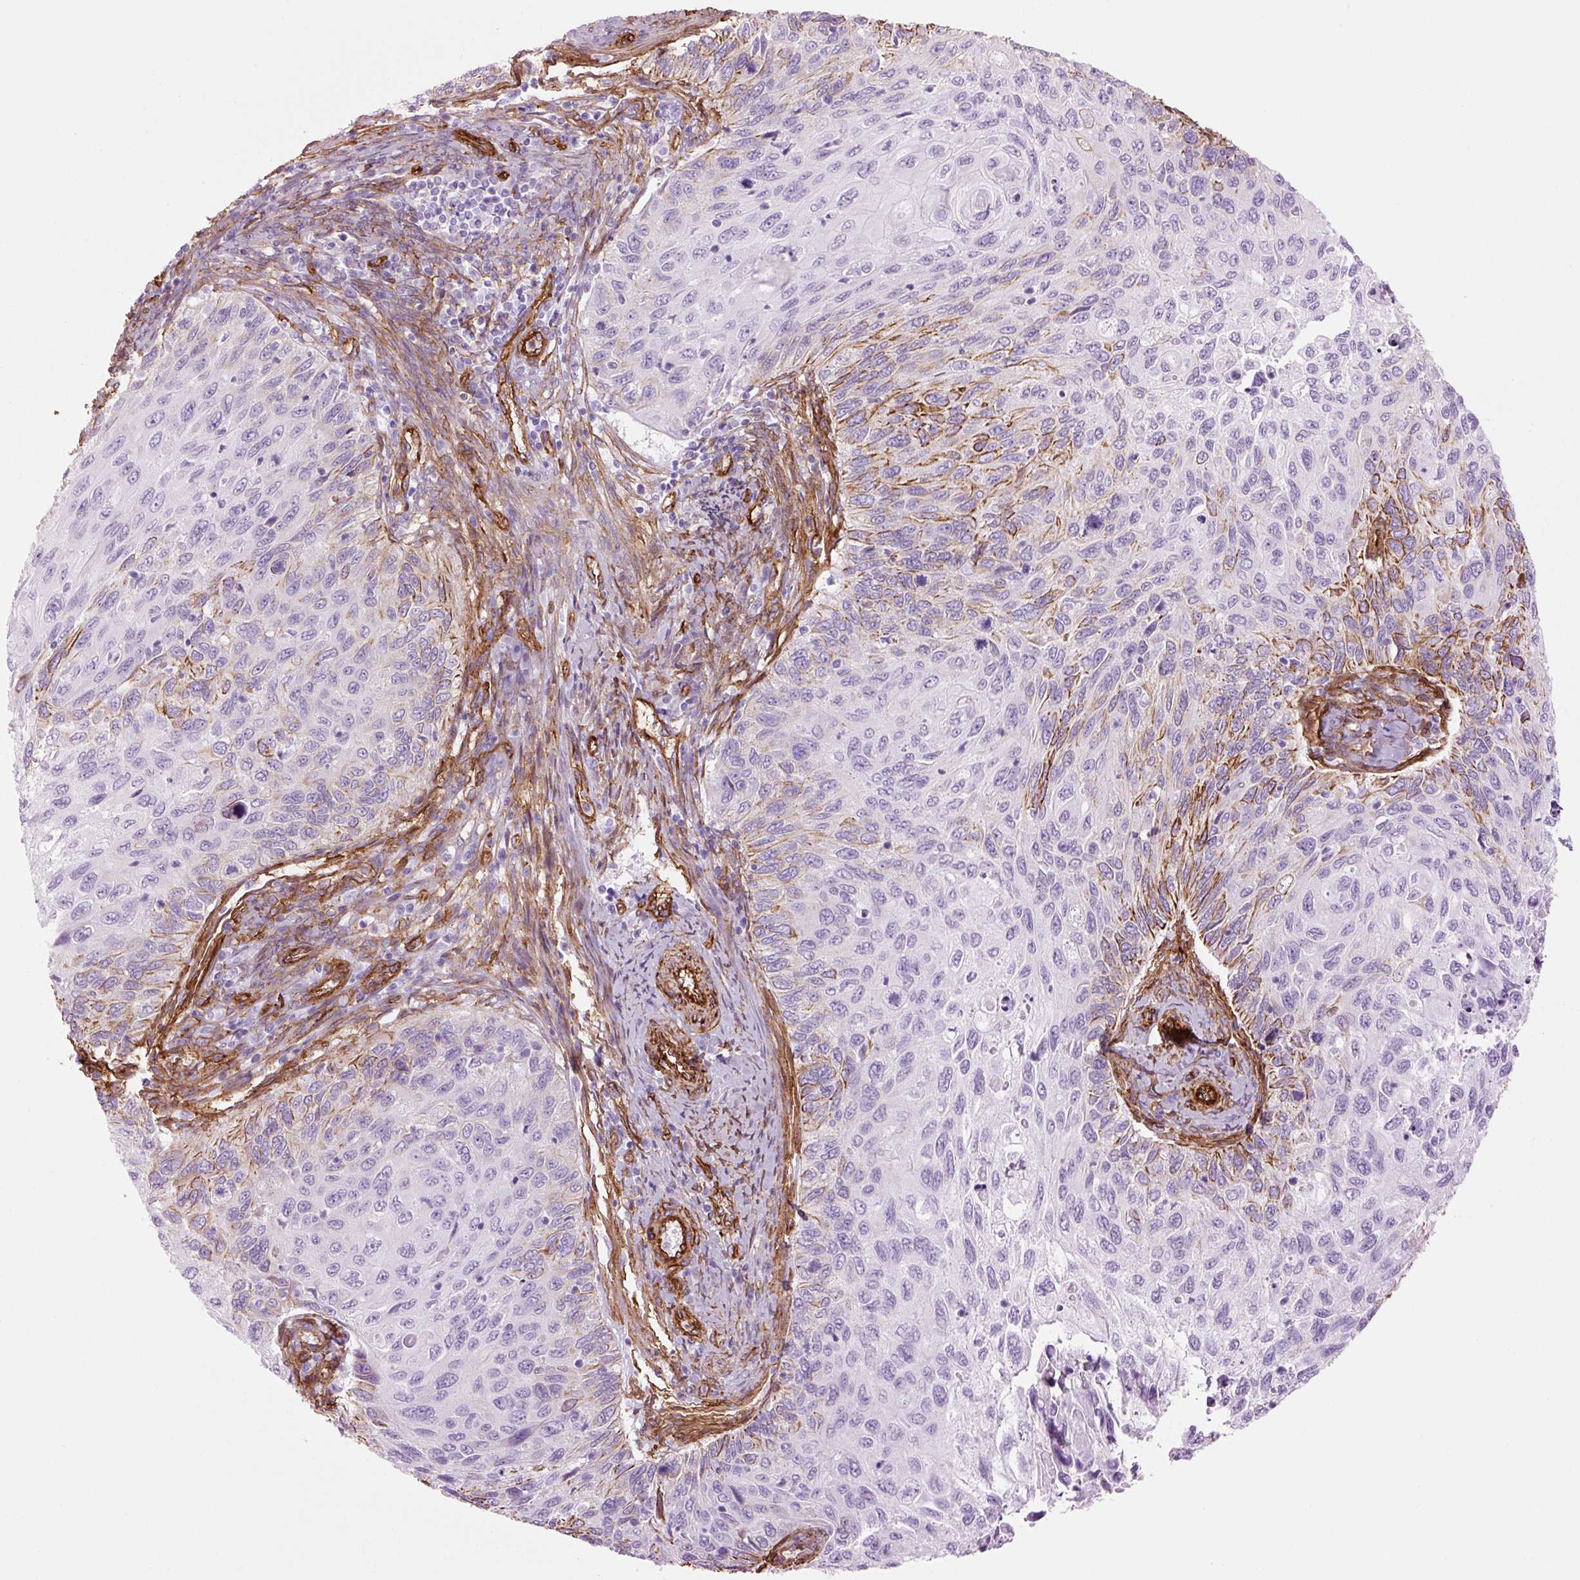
{"staining": {"intensity": "moderate", "quantity": "<25%", "location": "cytoplasmic/membranous"}, "tissue": "cervical cancer", "cell_type": "Tumor cells", "image_type": "cancer", "snomed": [{"axis": "morphology", "description": "Squamous cell carcinoma, NOS"}, {"axis": "topography", "description": "Cervix"}], "caption": "IHC histopathology image of neoplastic tissue: human cervical cancer (squamous cell carcinoma) stained using immunohistochemistry (IHC) shows low levels of moderate protein expression localized specifically in the cytoplasmic/membranous of tumor cells, appearing as a cytoplasmic/membranous brown color.", "gene": "CAV1", "patient": {"sex": "female", "age": 70}}